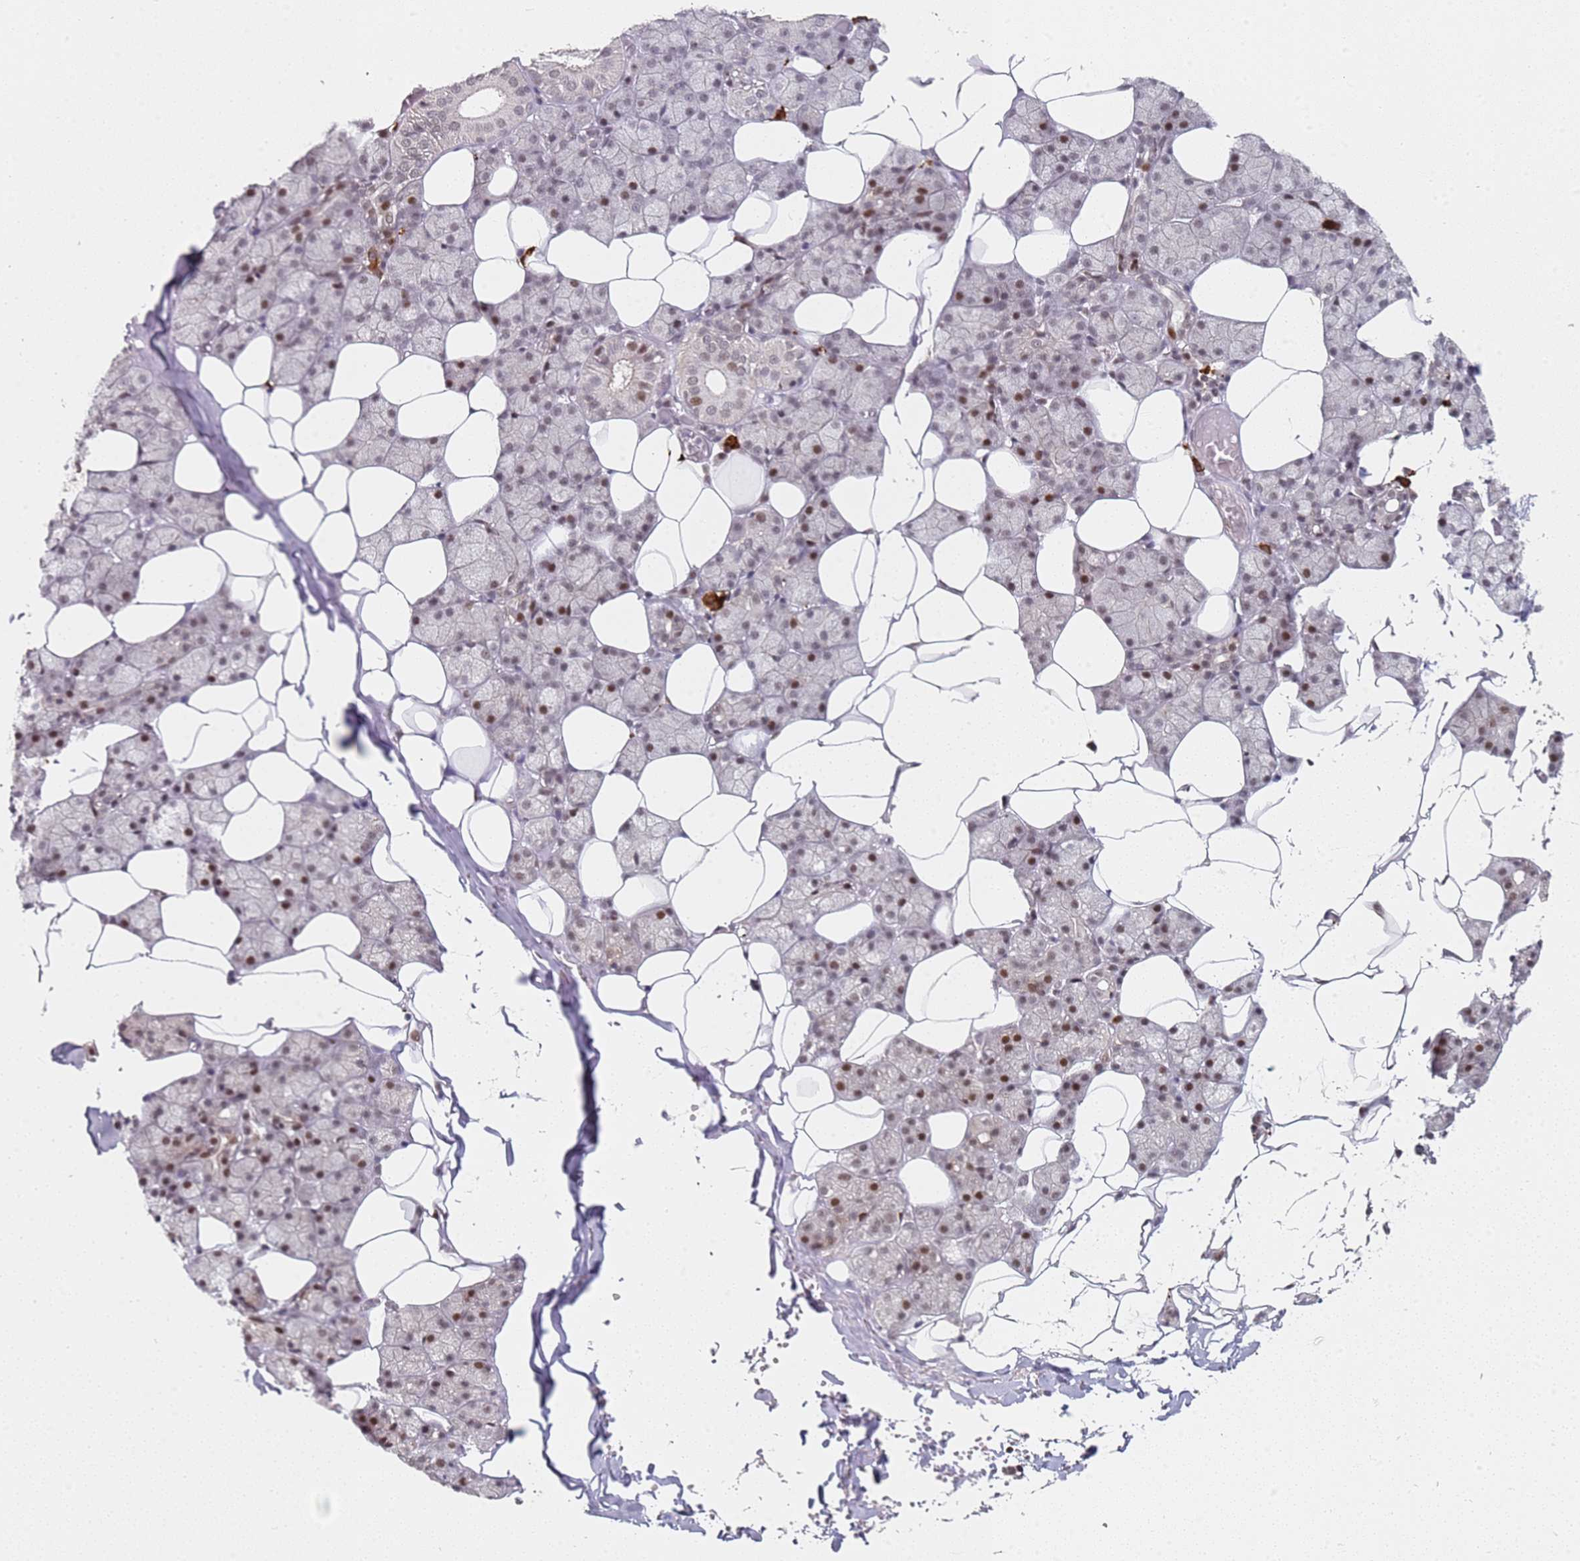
{"staining": {"intensity": "moderate", "quantity": "25%-75%", "location": "nuclear"}, "tissue": "salivary gland", "cell_type": "Glandular cells", "image_type": "normal", "snomed": [{"axis": "morphology", "description": "Normal tissue, NOS"}, {"axis": "topography", "description": "Salivary gland"}], "caption": "Salivary gland stained for a protein (brown) exhibits moderate nuclear positive staining in about 25%-75% of glandular cells.", "gene": "ATF6B", "patient": {"sex": "female", "age": 33}}